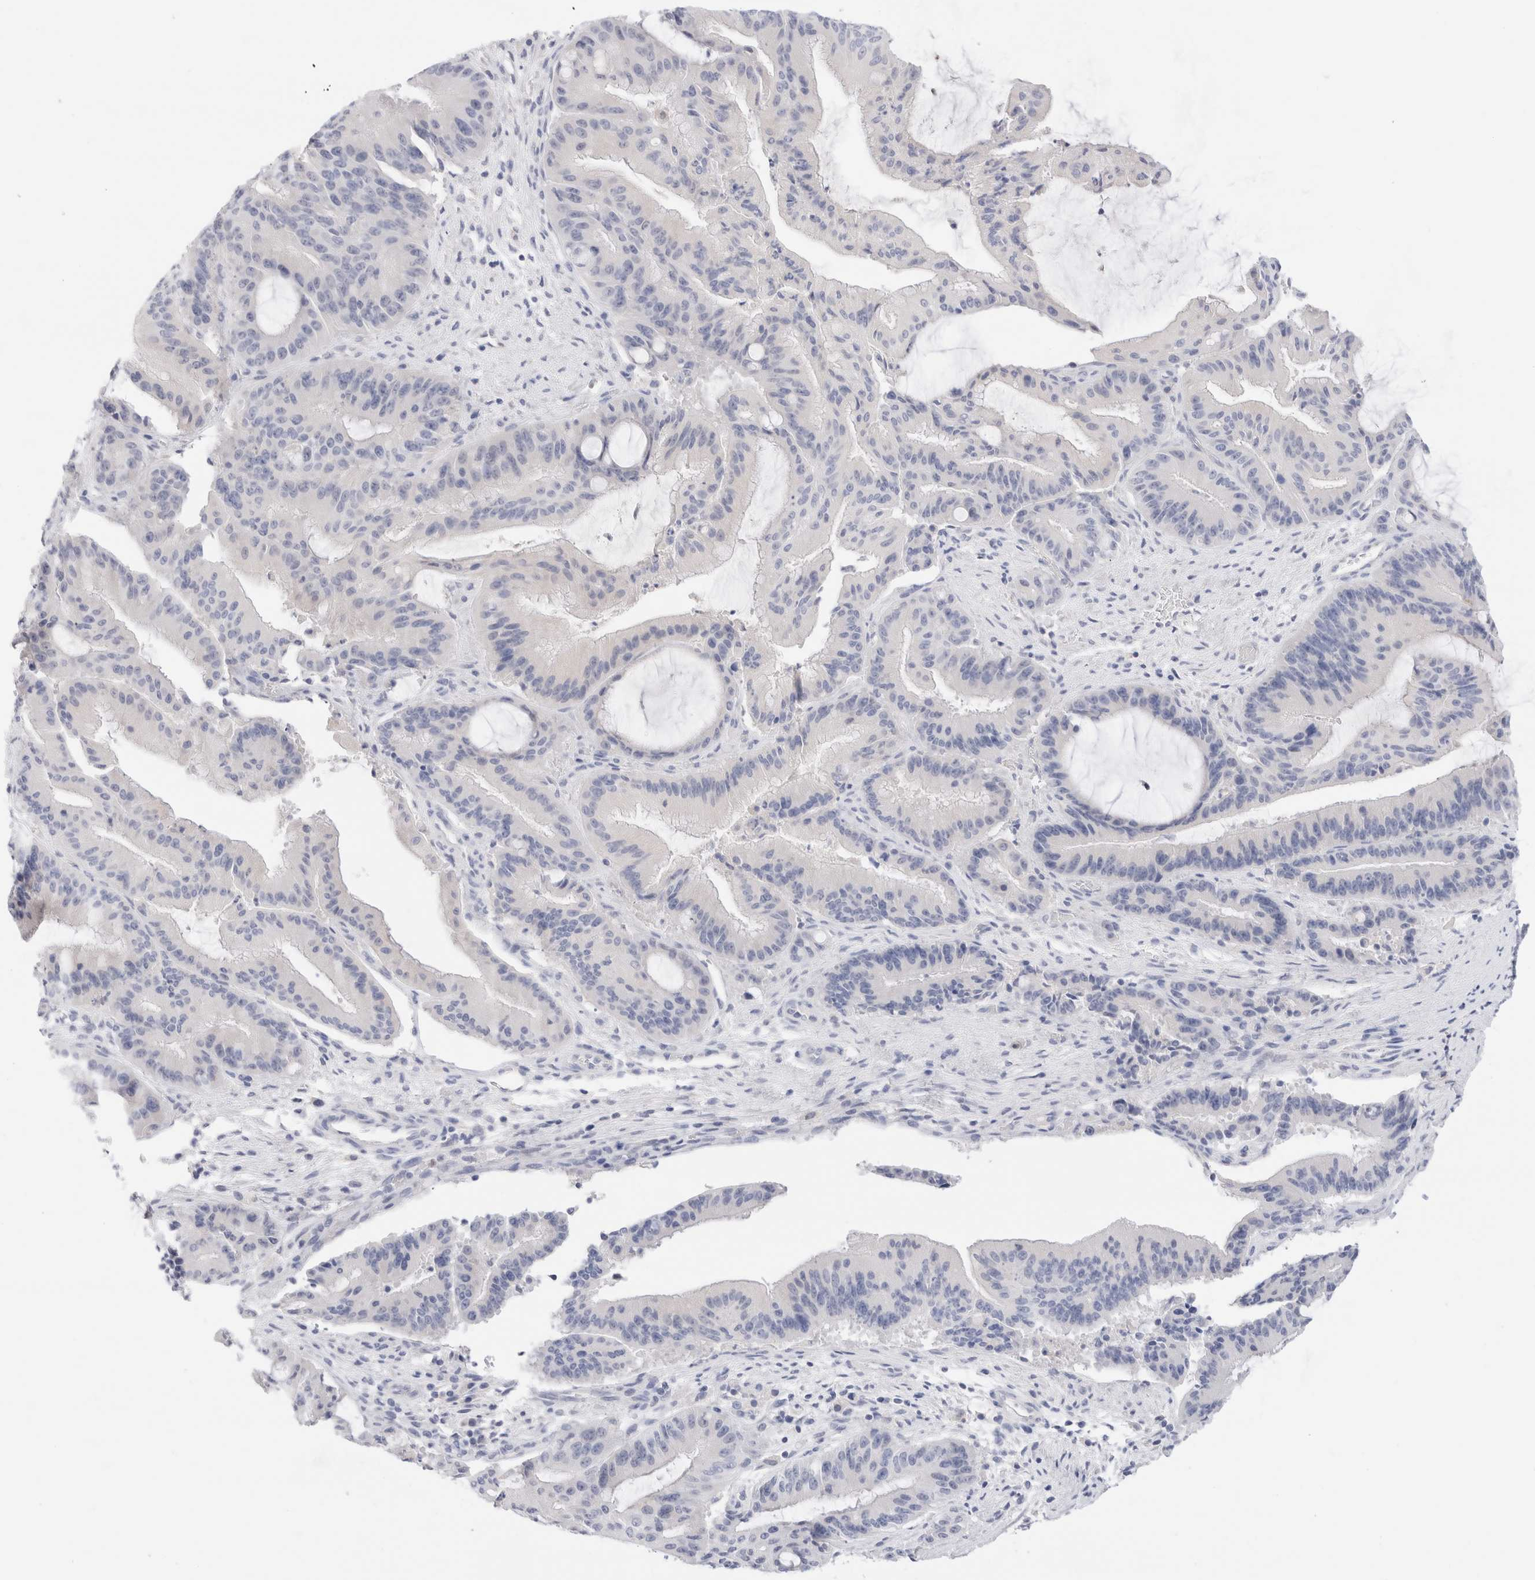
{"staining": {"intensity": "negative", "quantity": "none", "location": "none"}, "tissue": "liver cancer", "cell_type": "Tumor cells", "image_type": "cancer", "snomed": [{"axis": "morphology", "description": "Normal tissue, NOS"}, {"axis": "morphology", "description": "Cholangiocarcinoma"}, {"axis": "topography", "description": "Liver"}, {"axis": "topography", "description": "Peripheral nerve tissue"}], "caption": "Immunohistochemistry (IHC) image of neoplastic tissue: human liver cholangiocarcinoma stained with DAB reveals no significant protein expression in tumor cells. (DAB (3,3'-diaminobenzidine) IHC visualized using brightfield microscopy, high magnification).", "gene": "ADAM30", "patient": {"sex": "female", "age": 73}}